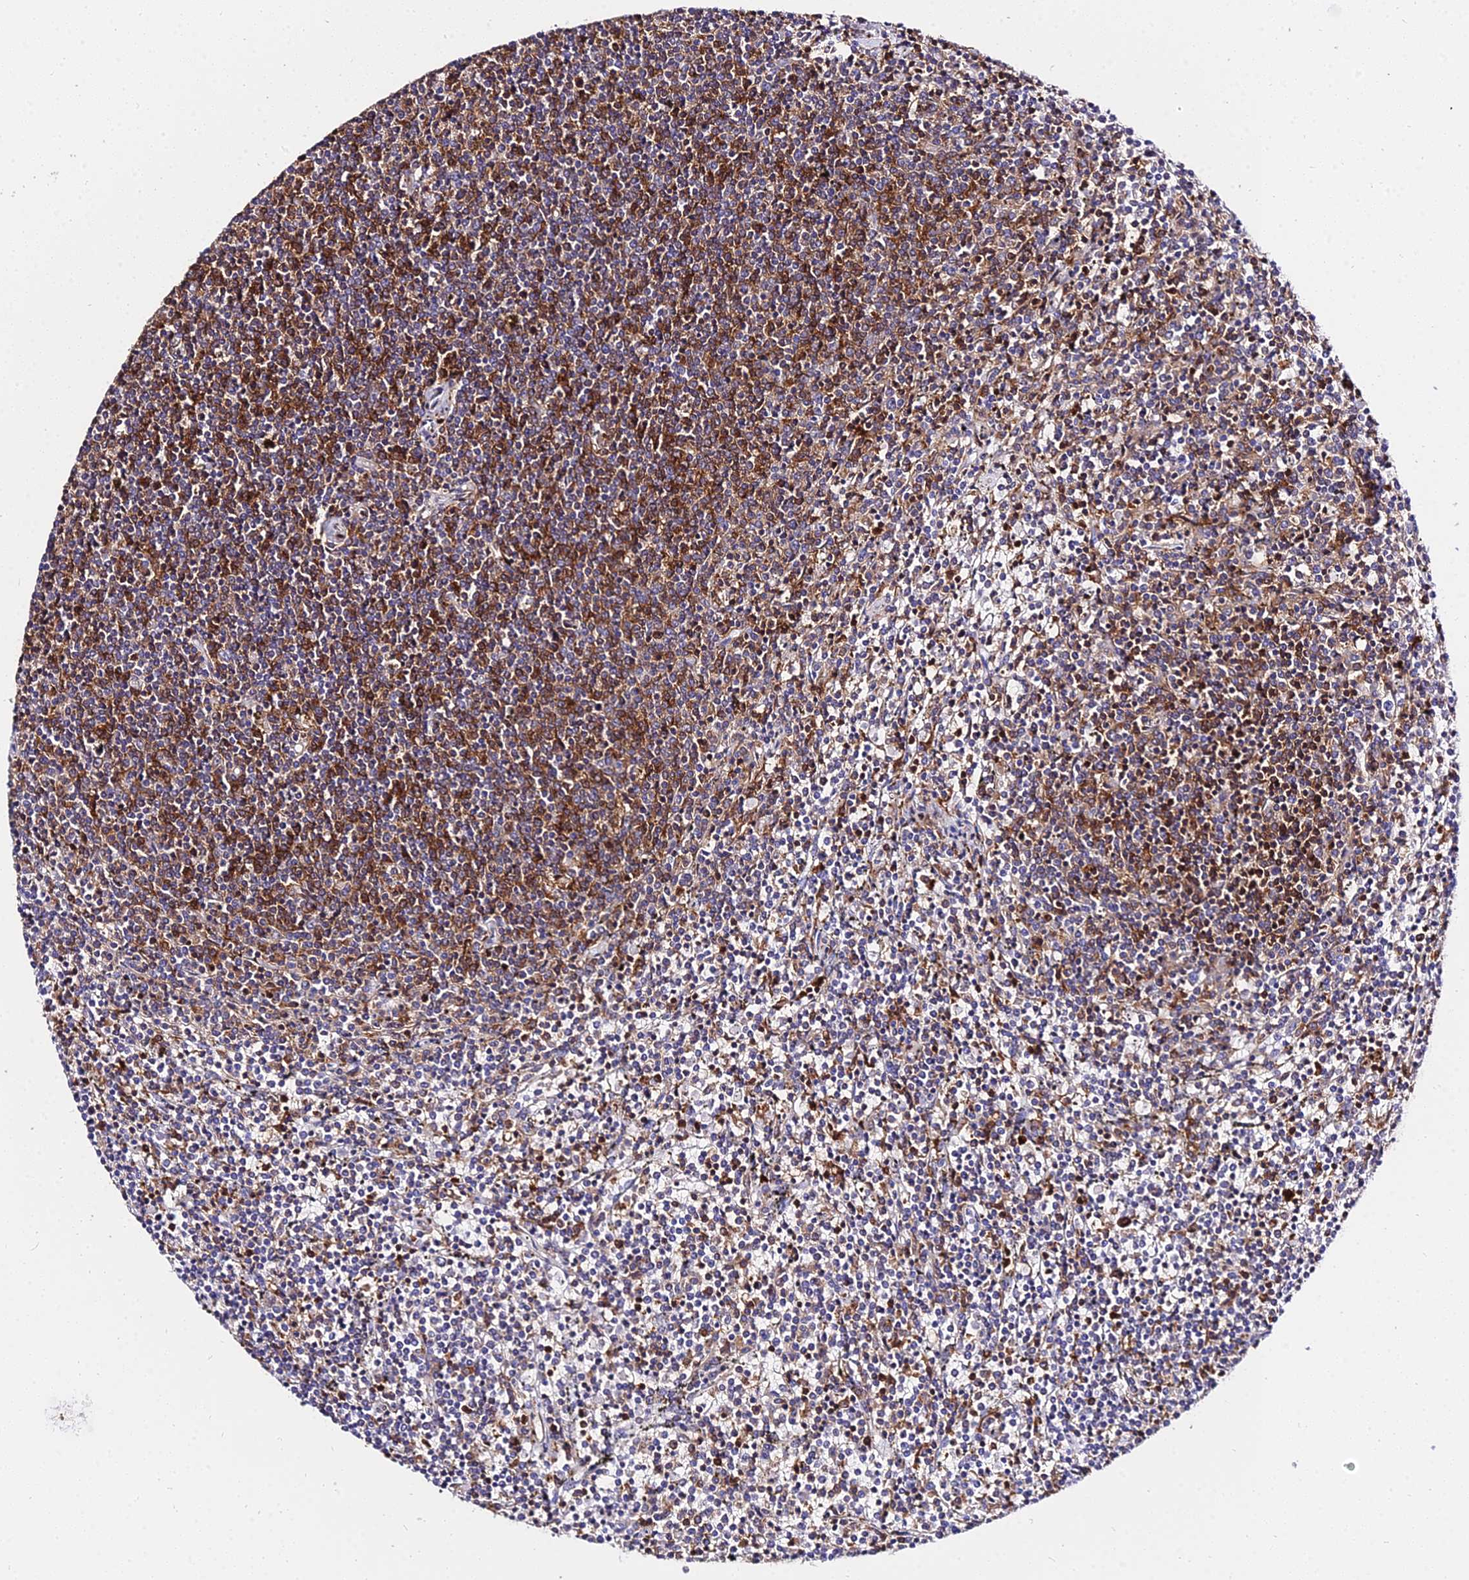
{"staining": {"intensity": "moderate", "quantity": "<25%", "location": "cytoplasmic/membranous"}, "tissue": "lymphoma", "cell_type": "Tumor cells", "image_type": "cancer", "snomed": [{"axis": "morphology", "description": "Malignant lymphoma, non-Hodgkin's type, Low grade"}, {"axis": "topography", "description": "Spleen"}], "caption": "Low-grade malignant lymphoma, non-Hodgkin's type tissue displays moderate cytoplasmic/membranous staining in about <25% of tumor cells, visualized by immunohistochemistry.", "gene": "CSRP1", "patient": {"sex": "female", "age": 50}}